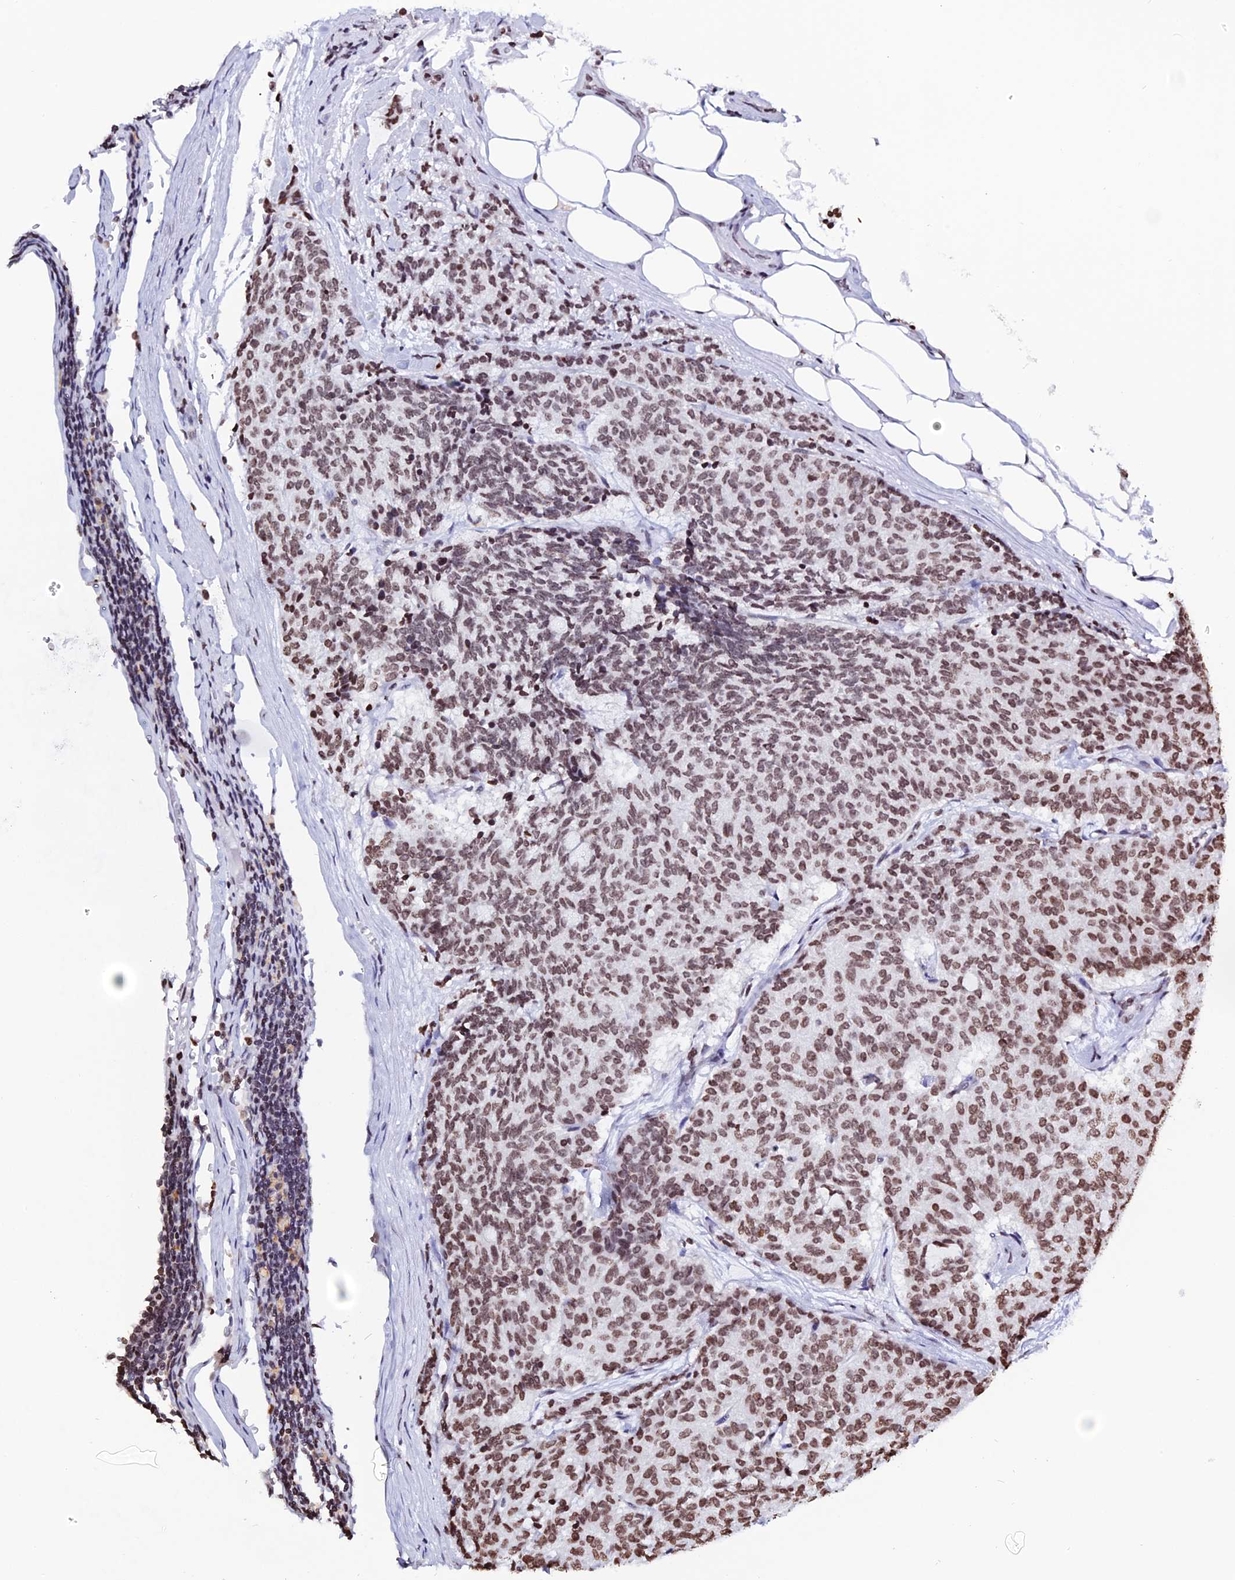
{"staining": {"intensity": "moderate", "quantity": ">75%", "location": "nuclear"}, "tissue": "carcinoid", "cell_type": "Tumor cells", "image_type": "cancer", "snomed": [{"axis": "morphology", "description": "Carcinoid, malignant, NOS"}, {"axis": "topography", "description": "Pancreas"}], "caption": "Carcinoid stained with DAB (3,3'-diaminobenzidine) immunohistochemistry (IHC) demonstrates medium levels of moderate nuclear positivity in approximately >75% of tumor cells.", "gene": "MACROH2A2", "patient": {"sex": "female", "age": 54}}